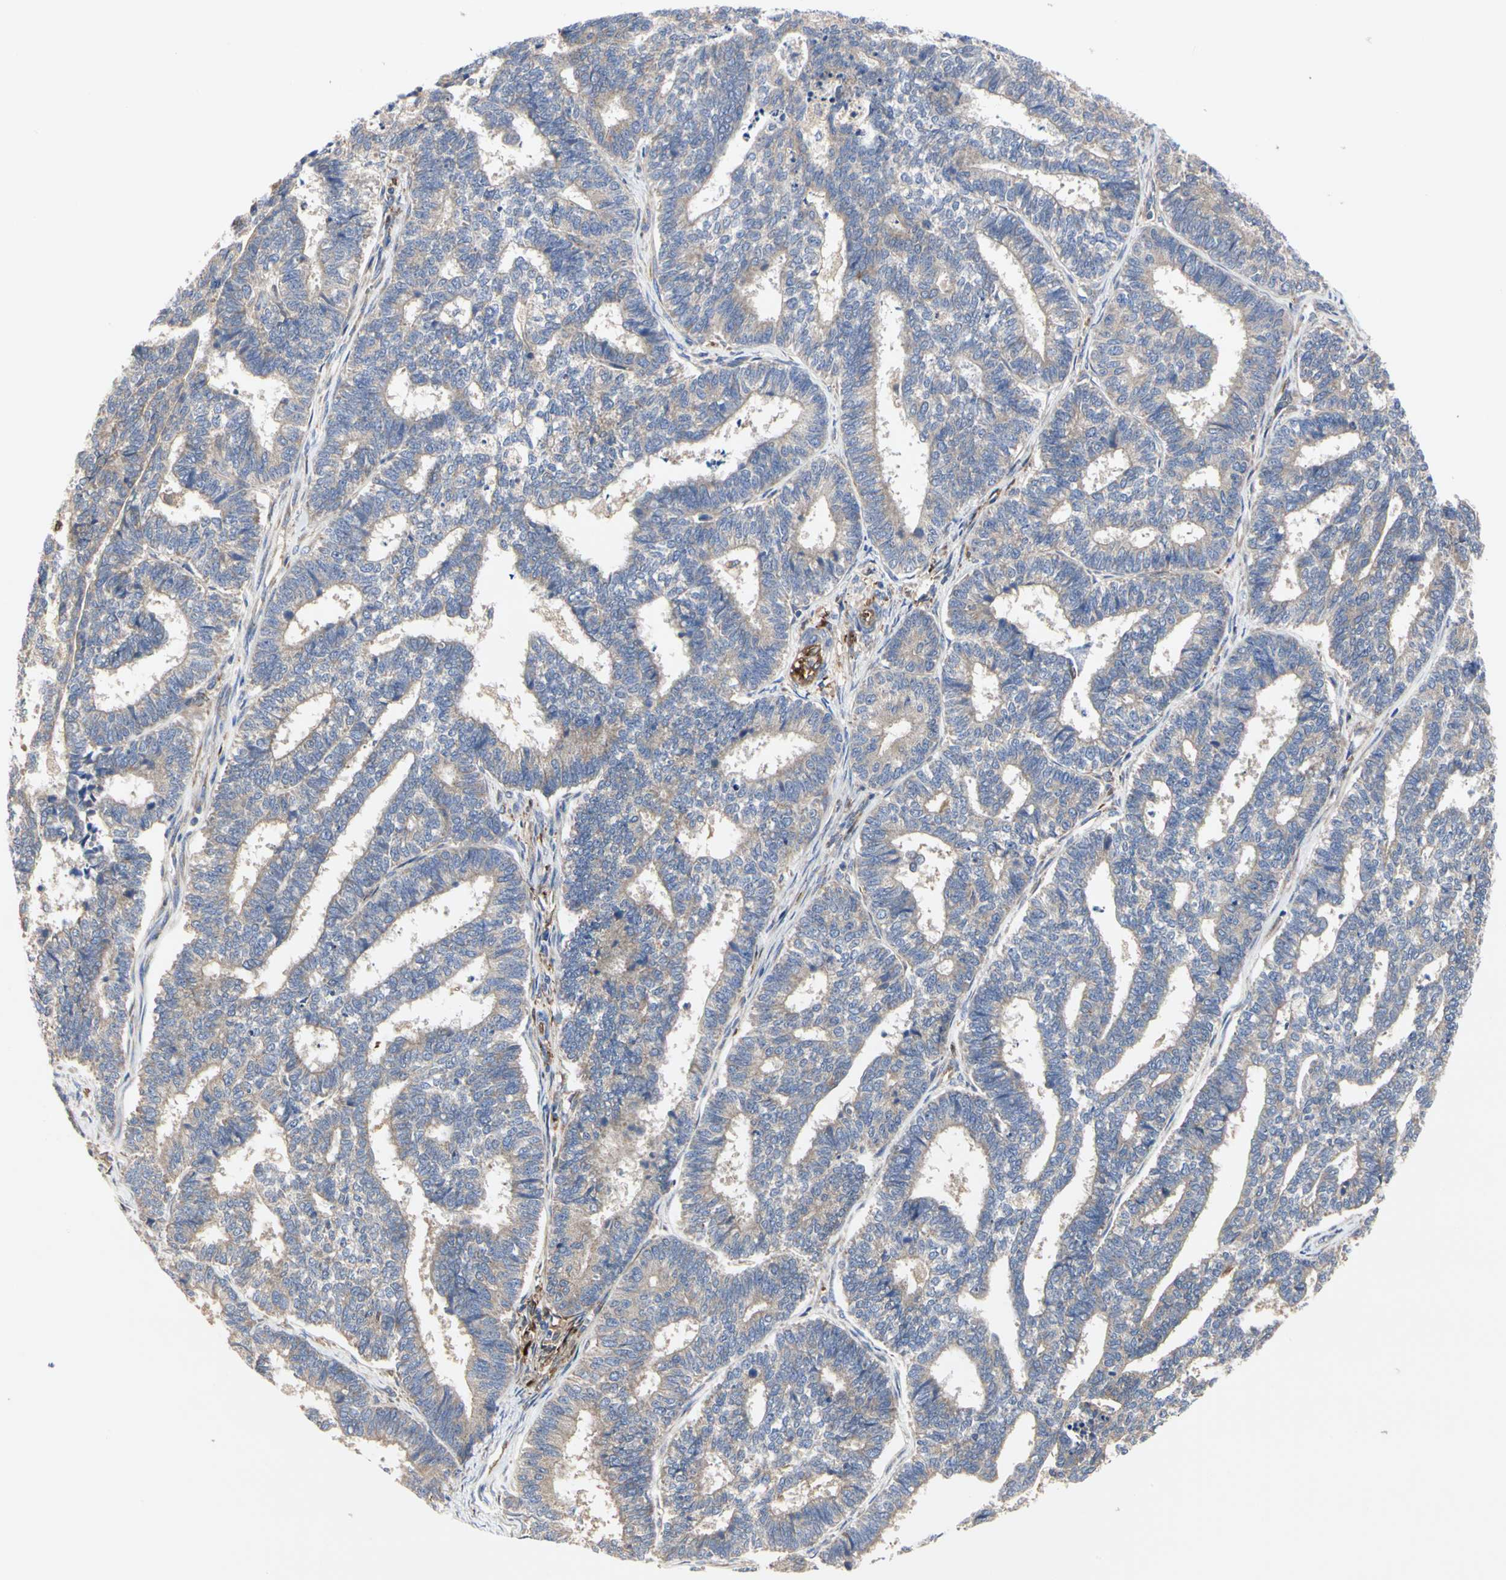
{"staining": {"intensity": "weak", "quantity": "25%-75%", "location": "cytoplasmic/membranous"}, "tissue": "endometrial cancer", "cell_type": "Tumor cells", "image_type": "cancer", "snomed": [{"axis": "morphology", "description": "Adenocarcinoma, NOS"}, {"axis": "topography", "description": "Endometrium"}], "caption": "Tumor cells demonstrate weak cytoplasmic/membranous expression in about 25%-75% of cells in endometrial cancer. (DAB = brown stain, brightfield microscopy at high magnification).", "gene": "C3orf52", "patient": {"sex": "female", "age": 70}}